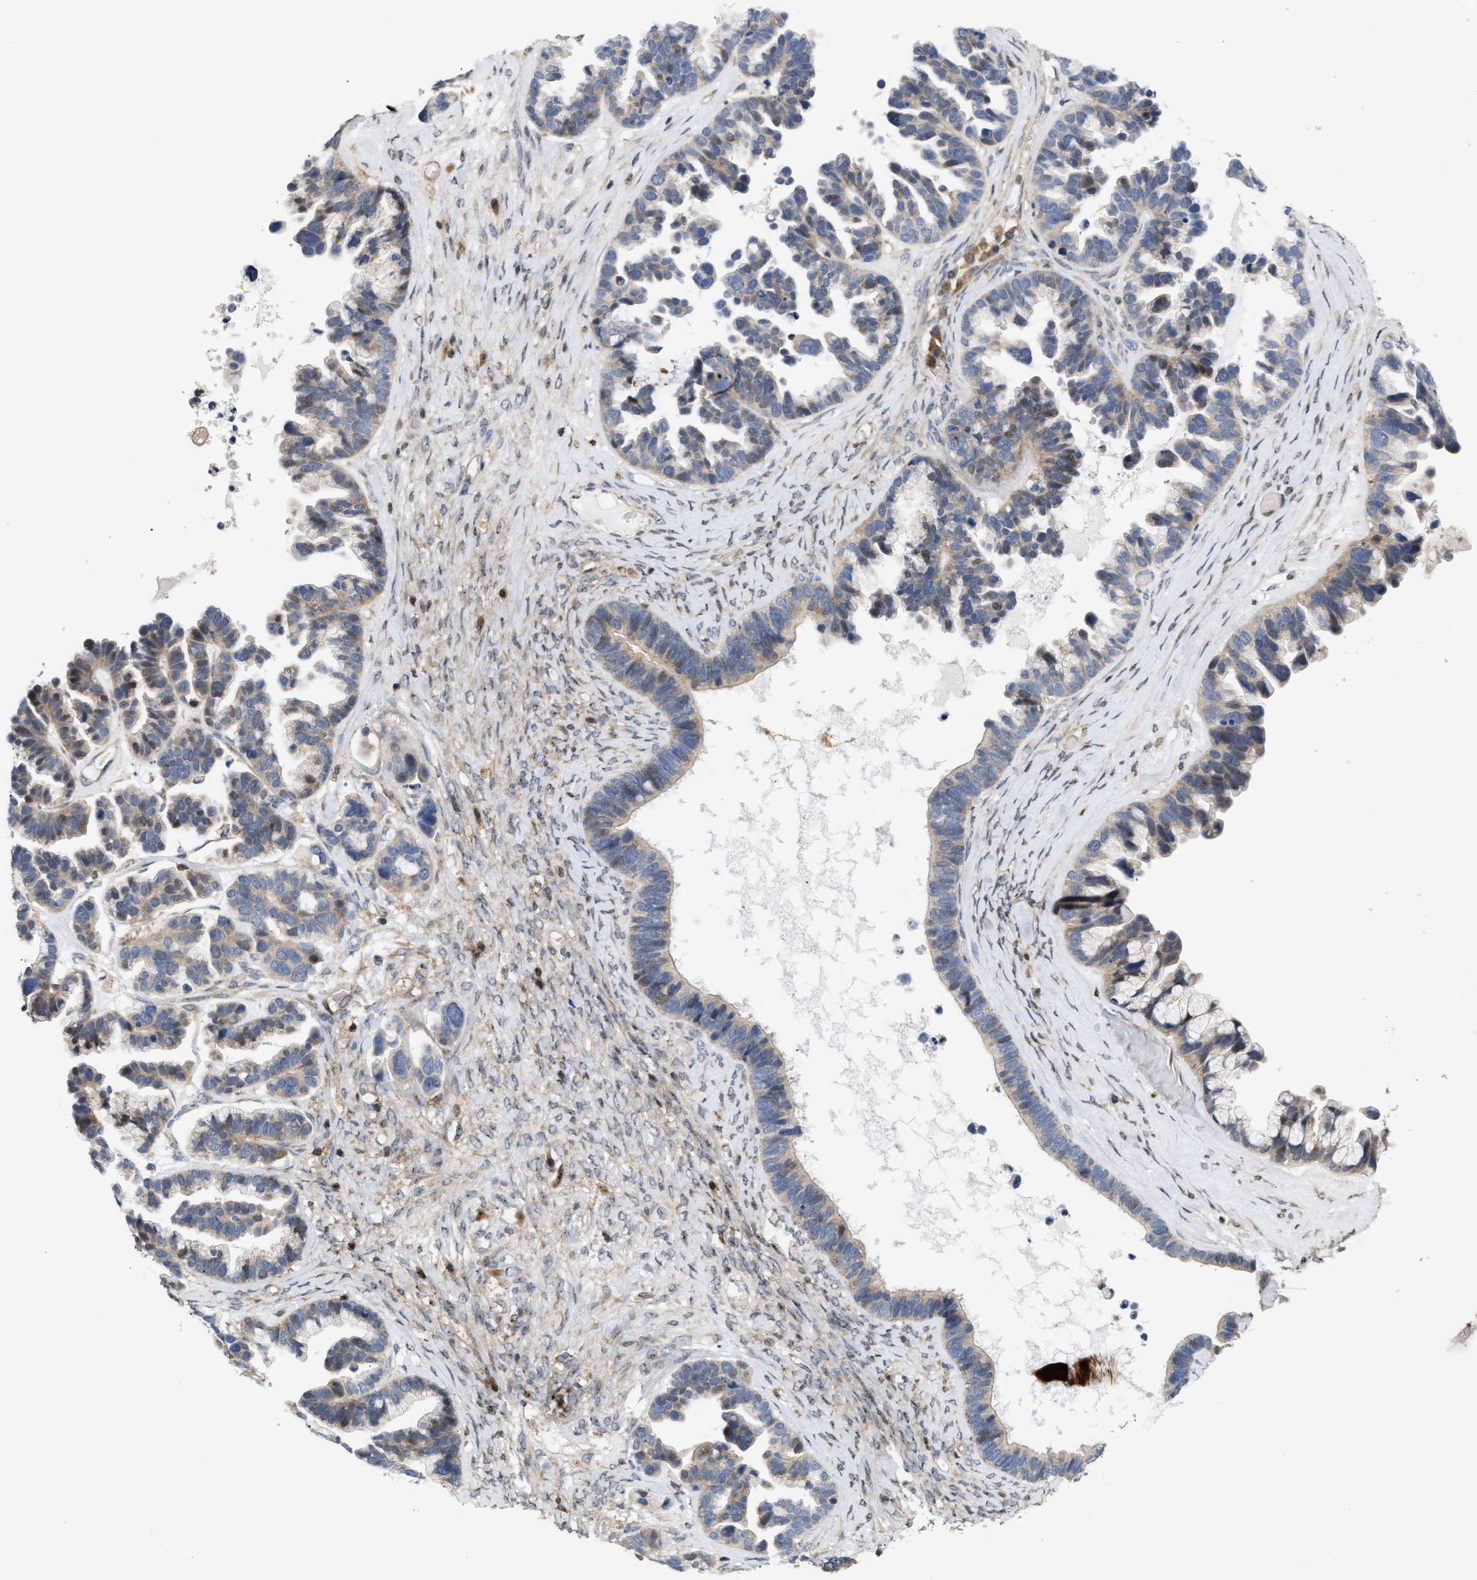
{"staining": {"intensity": "weak", "quantity": "25%-75%", "location": "cytoplasmic/membranous"}, "tissue": "ovarian cancer", "cell_type": "Tumor cells", "image_type": "cancer", "snomed": [{"axis": "morphology", "description": "Cystadenocarcinoma, serous, NOS"}, {"axis": "topography", "description": "Ovary"}], "caption": "Tumor cells display weak cytoplasmic/membranous positivity in approximately 25%-75% of cells in serous cystadenocarcinoma (ovarian).", "gene": "DBNL", "patient": {"sex": "female", "age": 56}}